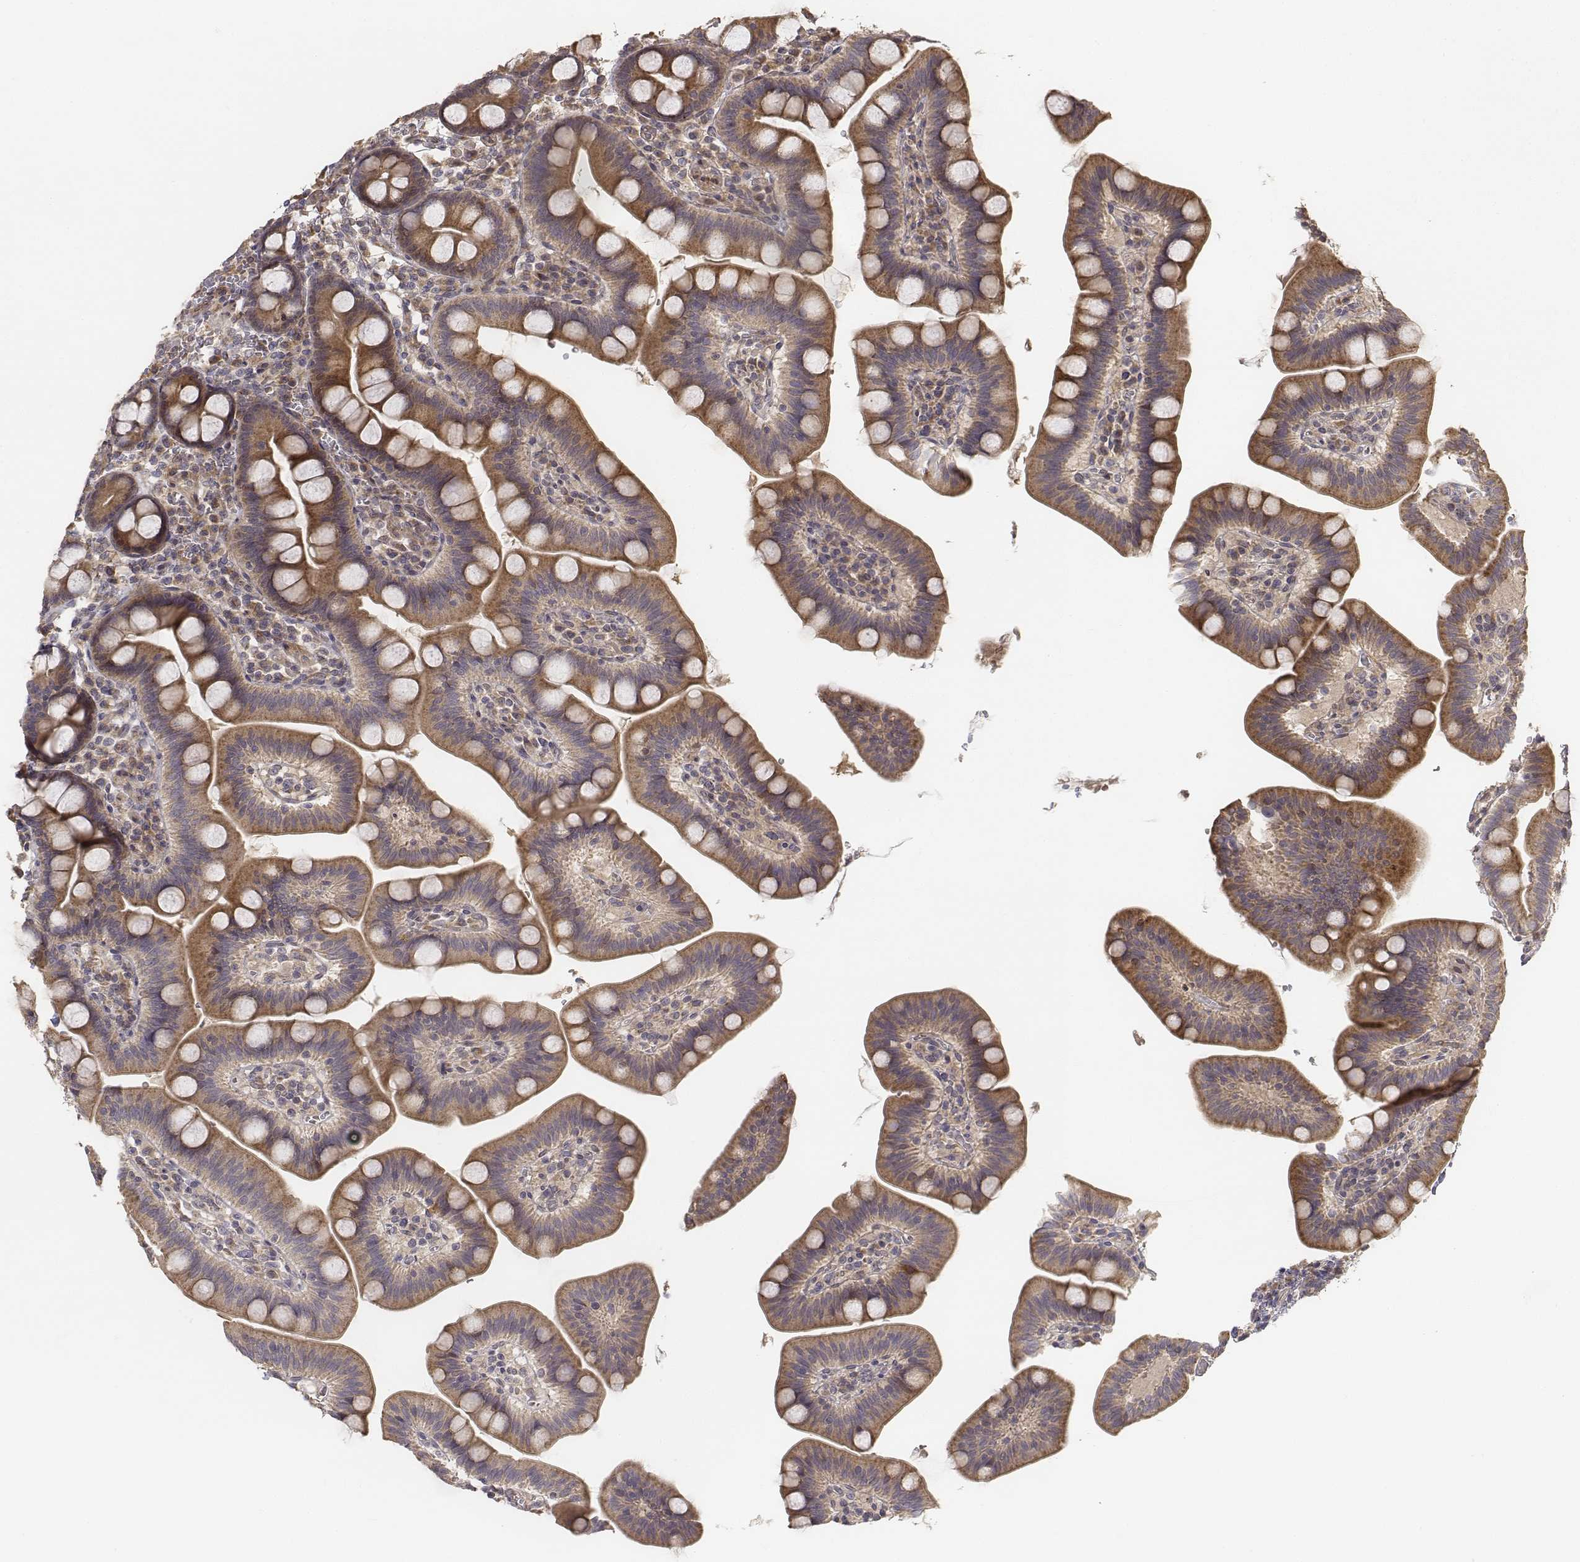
{"staining": {"intensity": "moderate", "quantity": ">75%", "location": "cytoplasmic/membranous"}, "tissue": "duodenum", "cell_type": "Glandular cells", "image_type": "normal", "snomed": [{"axis": "morphology", "description": "Normal tissue, NOS"}, {"axis": "topography", "description": "Pancreas"}, {"axis": "topography", "description": "Duodenum"}], "caption": "This histopathology image demonstrates unremarkable duodenum stained with immunohistochemistry (IHC) to label a protein in brown. The cytoplasmic/membranous of glandular cells show moderate positivity for the protein. Nuclei are counter-stained blue.", "gene": "FBXO21", "patient": {"sex": "male", "age": 59}}